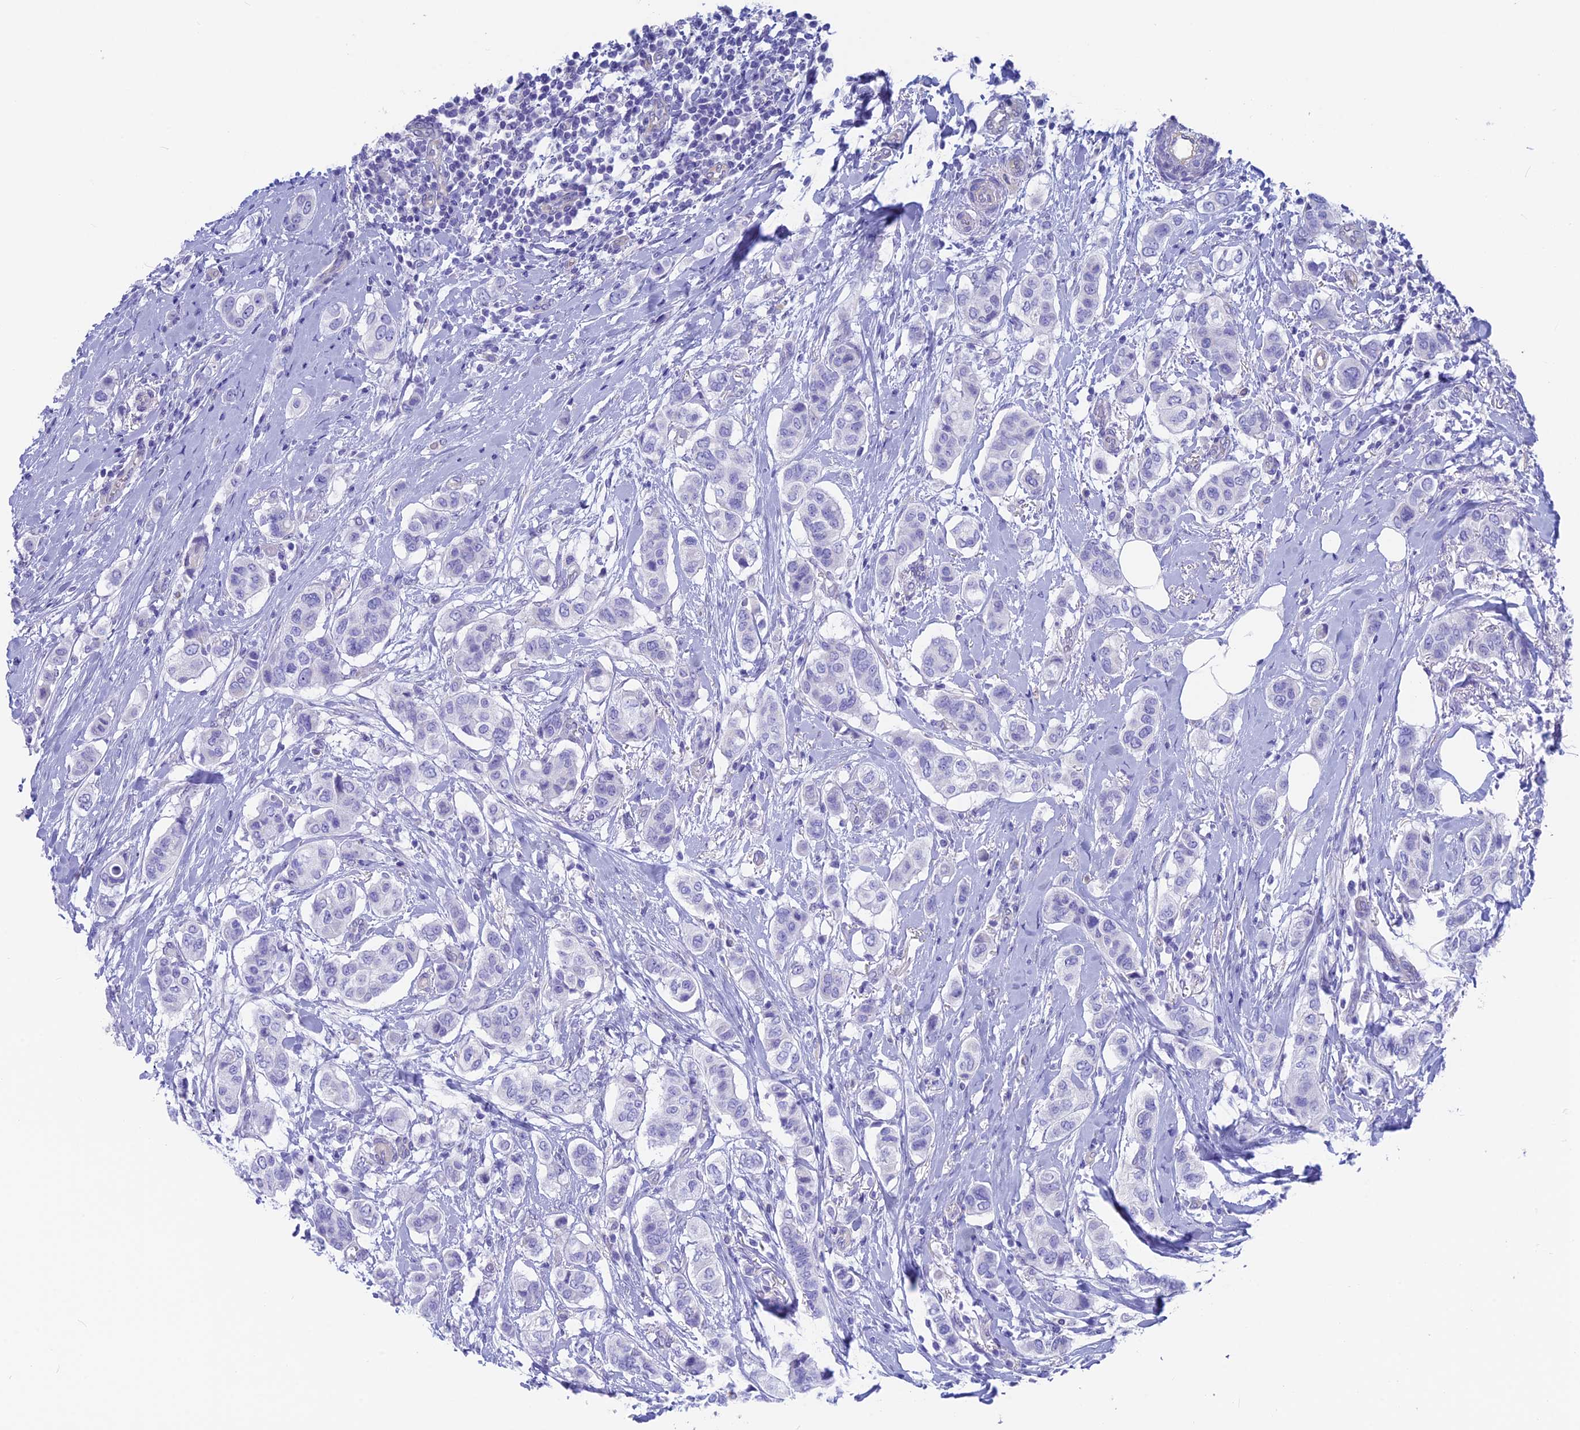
{"staining": {"intensity": "negative", "quantity": "none", "location": "none"}, "tissue": "breast cancer", "cell_type": "Tumor cells", "image_type": "cancer", "snomed": [{"axis": "morphology", "description": "Lobular carcinoma"}, {"axis": "topography", "description": "Breast"}], "caption": "Breast cancer (lobular carcinoma) stained for a protein using immunohistochemistry (IHC) exhibits no positivity tumor cells.", "gene": "GNGT2", "patient": {"sex": "female", "age": 51}}